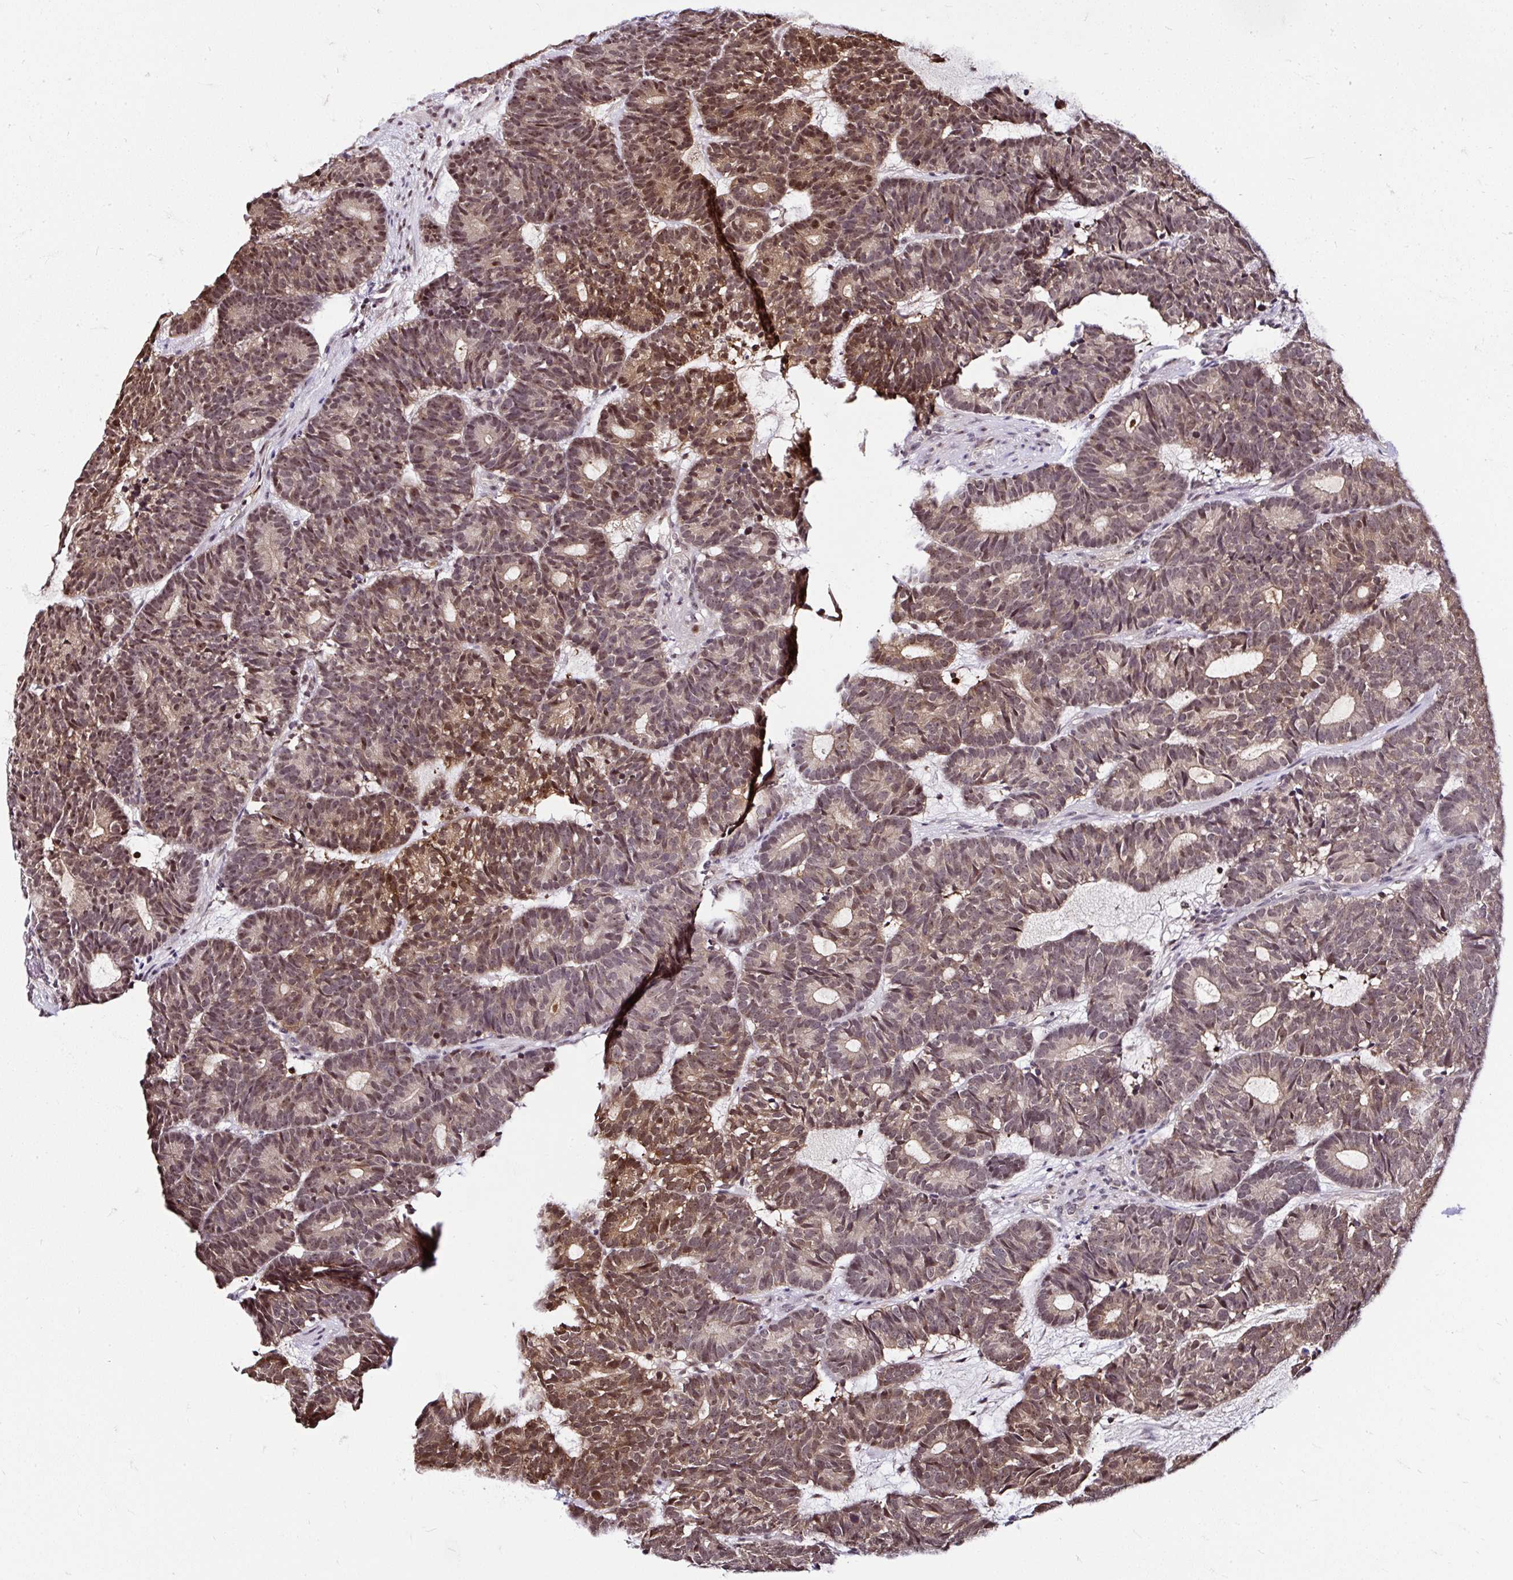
{"staining": {"intensity": "moderate", "quantity": ">75%", "location": "cytoplasmic/membranous,nuclear"}, "tissue": "head and neck cancer", "cell_type": "Tumor cells", "image_type": "cancer", "snomed": [{"axis": "morphology", "description": "Adenocarcinoma, NOS"}, {"axis": "topography", "description": "Head-Neck"}], "caption": "Head and neck cancer (adenocarcinoma) stained for a protein (brown) demonstrates moderate cytoplasmic/membranous and nuclear positive positivity in about >75% of tumor cells.", "gene": "PIN4", "patient": {"sex": "female", "age": 81}}